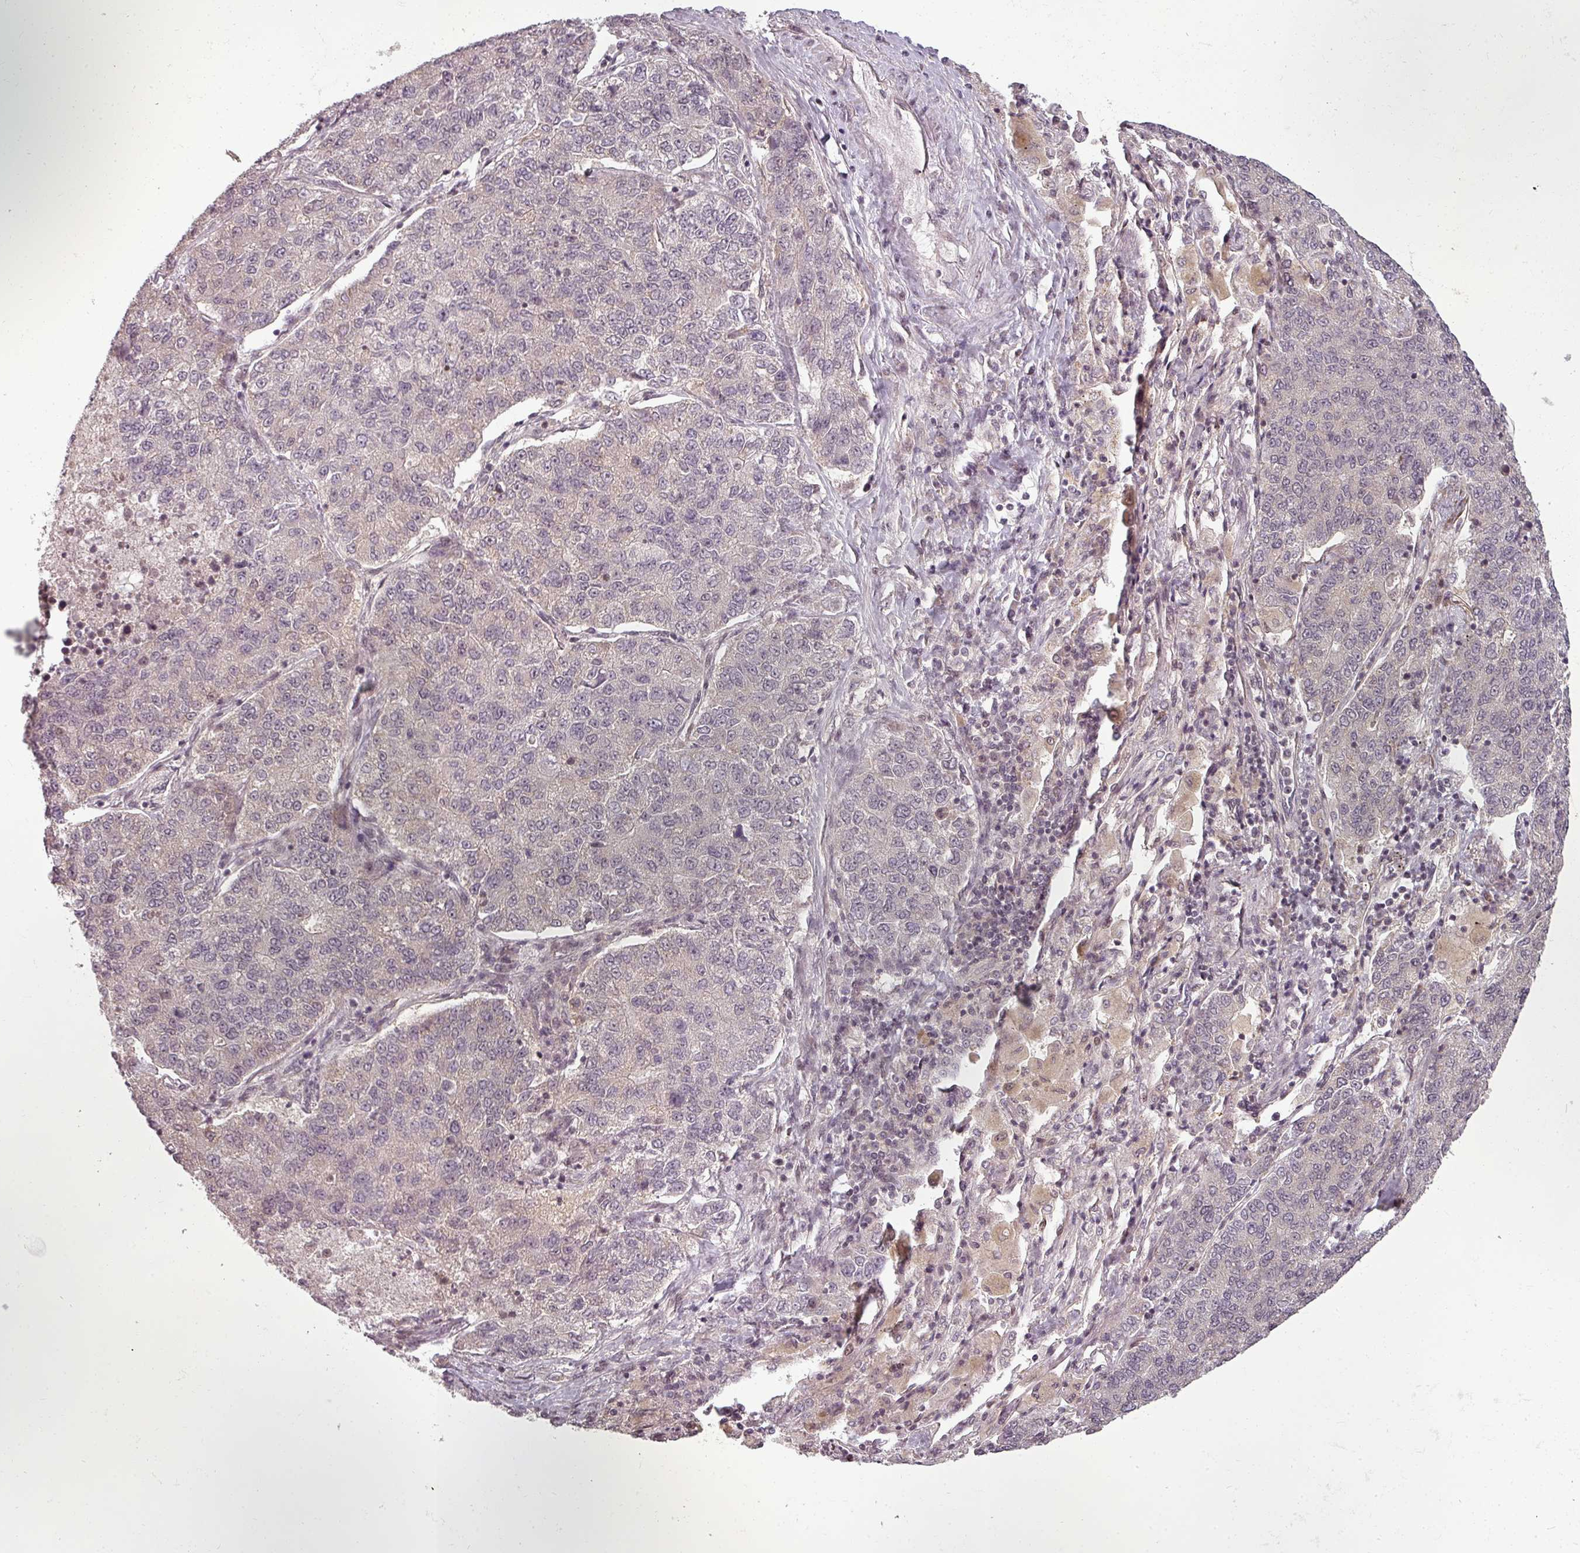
{"staining": {"intensity": "negative", "quantity": "none", "location": "none"}, "tissue": "lung cancer", "cell_type": "Tumor cells", "image_type": "cancer", "snomed": [{"axis": "morphology", "description": "Adenocarcinoma, NOS"}, {"axis": "topography", "description": "Lung"}], "caption": "Micrograph shows no significant protein expression in tumor cells of lung cancer (adenocarcinoma).", "gene": "CLIC1", "patient": {"sex": "male", "age": 49}}